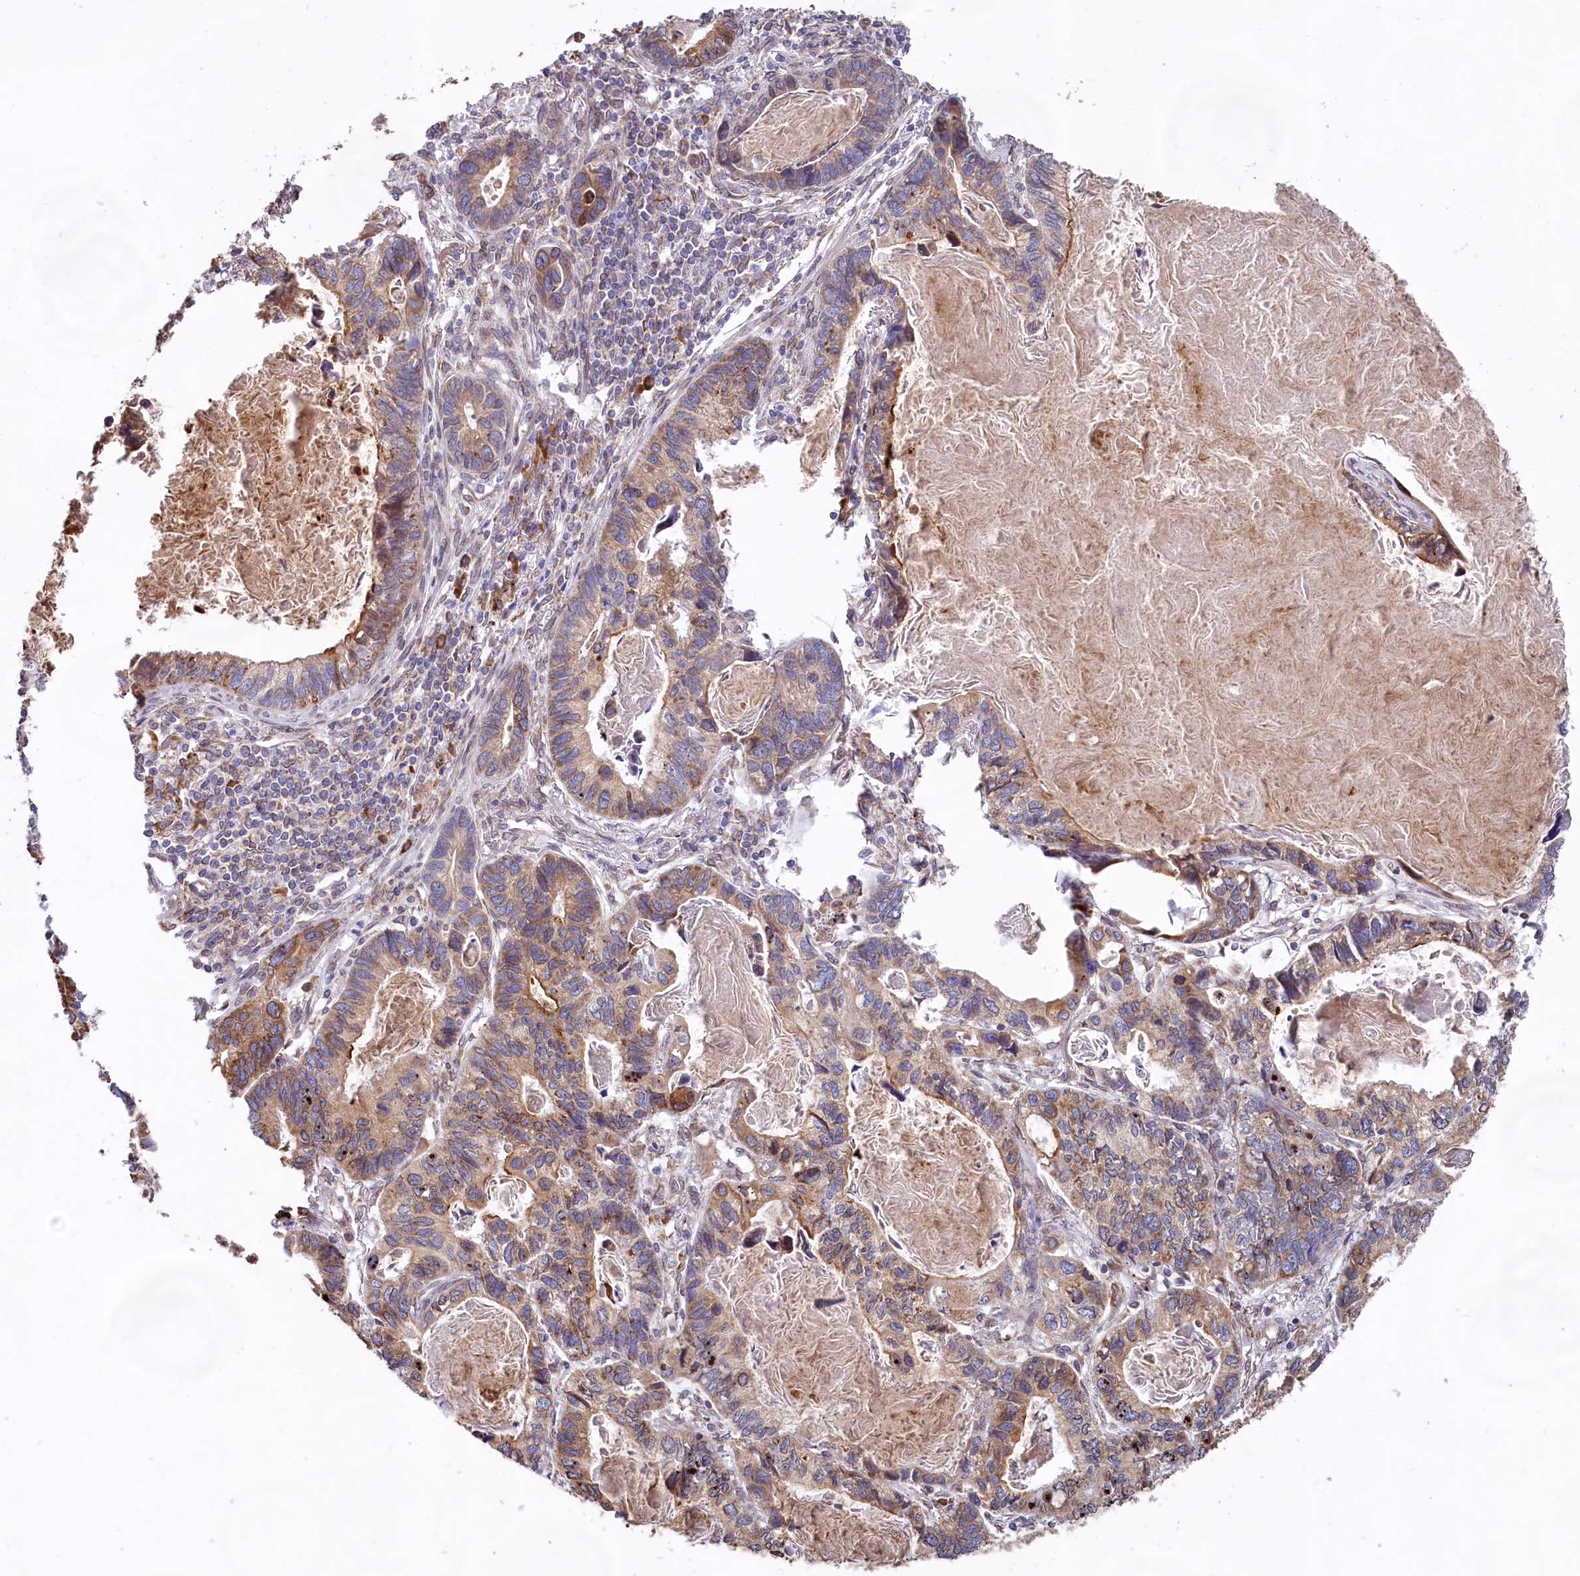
{"staining": {"intensity": "moderate", "quantity": ">75%", "location": "cytoplasmic/membranous"}, "tissue": "lung cancer", "cell_type": "Tumor cells", "image_type": "cancer", "snomed": [{"axis": "morphology", "description": "Adenocarcinoma, NOS"}, {"axis": "topography", "description": "Lung"}], "caption": "Immunohistochemistry of human lung cancer (adenocarcinoma) shows medium levels of moderate cytoplasmic/membranous positivity in approximately >75% of tumor cells. Immunohistochemistry (ihc) stains the protein in brown and the nuclei are stained blue.", "gene": "TBC1D19", "patient": {"sex": "male", "age": 67}}